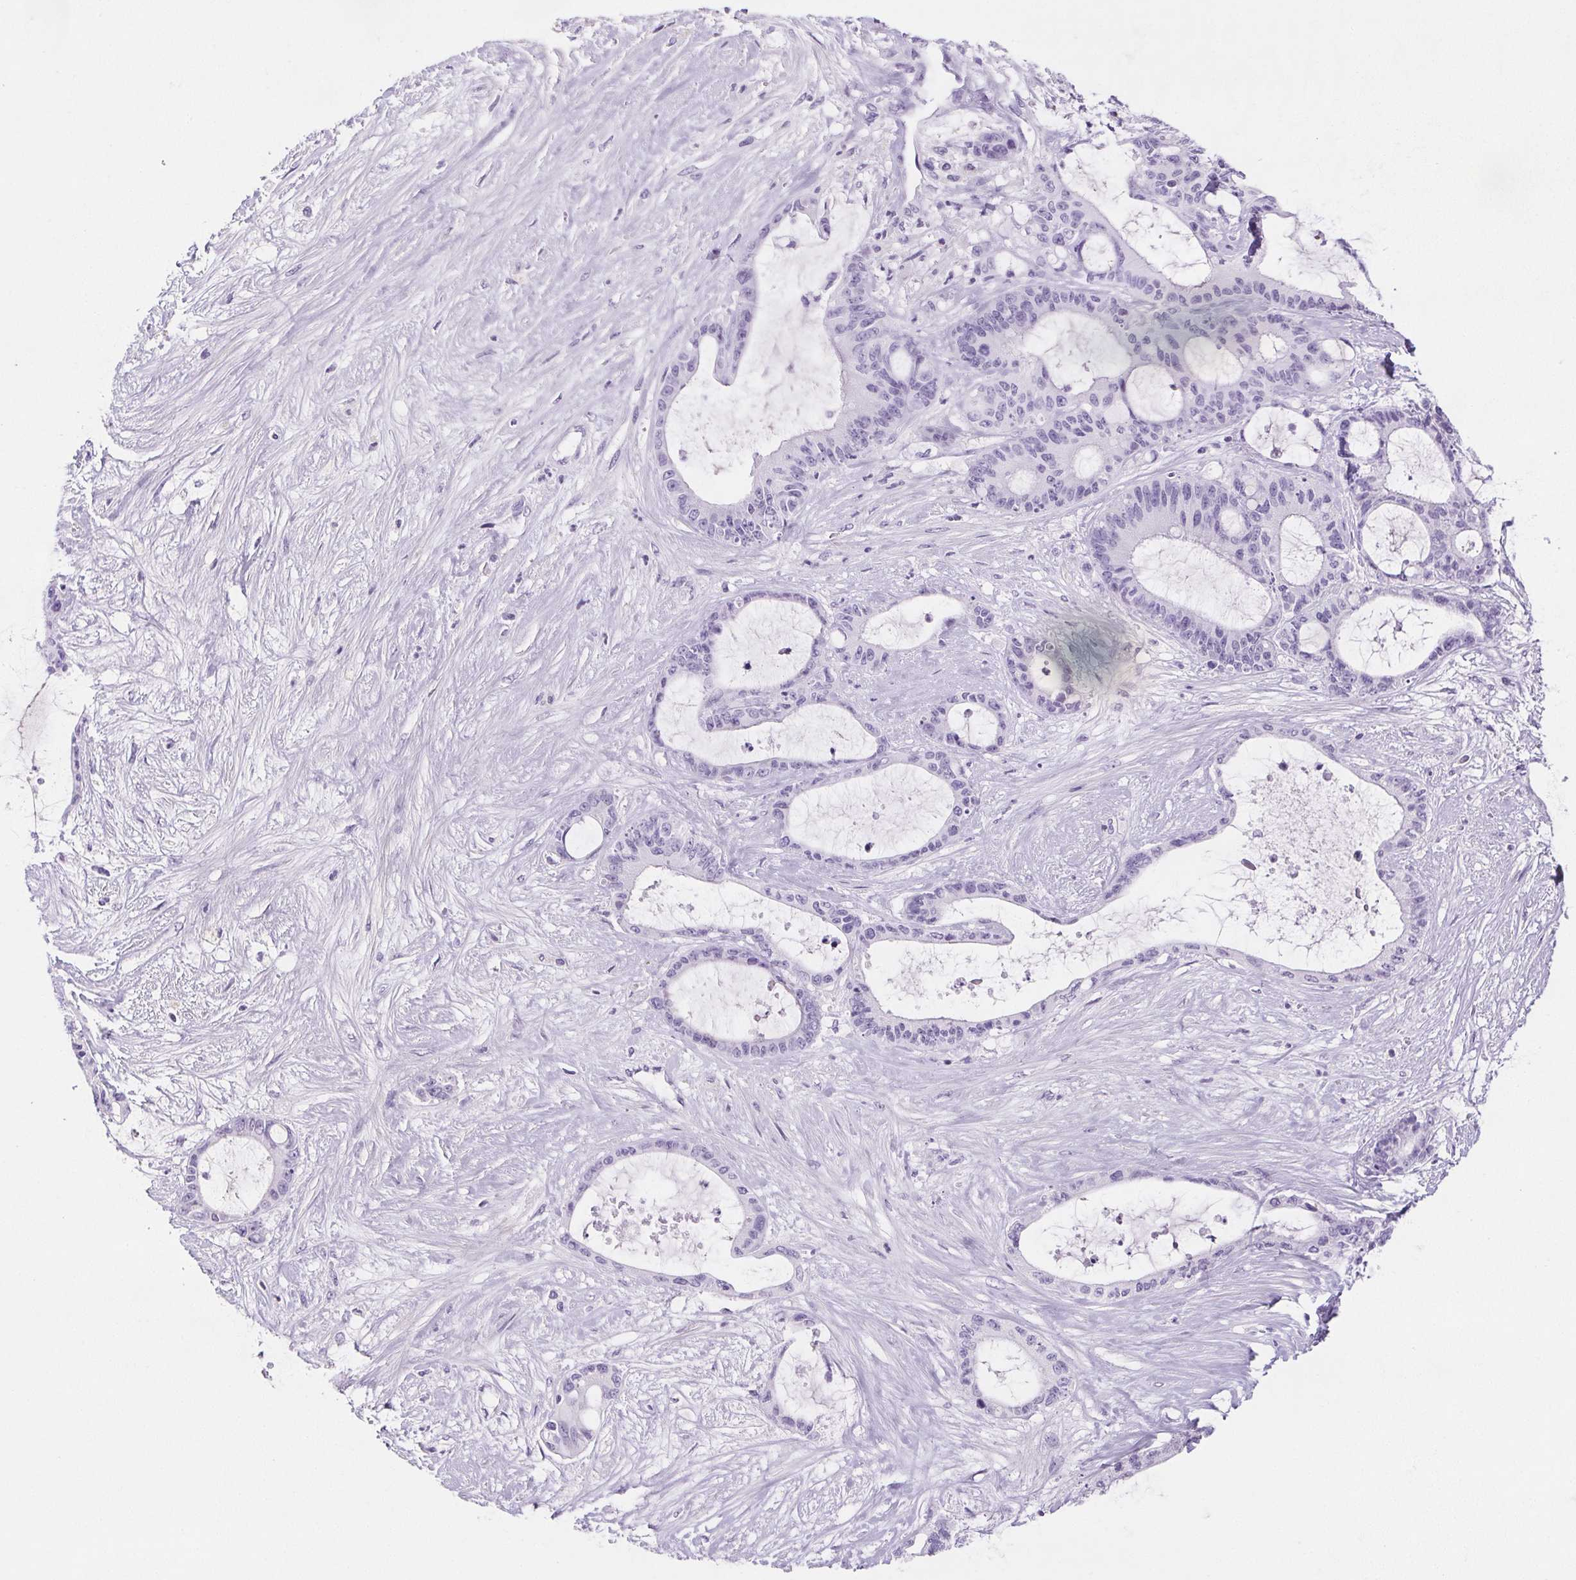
{"staining": {"intensity": "negative", "quantity": "none", "location": "none"}, "tissue": "liver cancer", "cell_type": "Tumor cells", "image_type": "cancer", "snomed": [{"axis": "morphology", "description": "Normal tissue, NOS"}, {"axis": "morphology", "description": "Cholangiocarcinoma"}, {"axis": "topography", "description": "Liver"}, {"axis": "topography", "description": "Peripheral nerve tissue"}], "caption": "Immunohistochemistry image of neoplastic tissue: human cholangiocarcinoma (liver) stained with DAB (3,3'-diaminobenzidine) displays no significant protein staining in tumor cells.", "gene": "BEND2", "patient": {"sex": "female", "age": 73}}